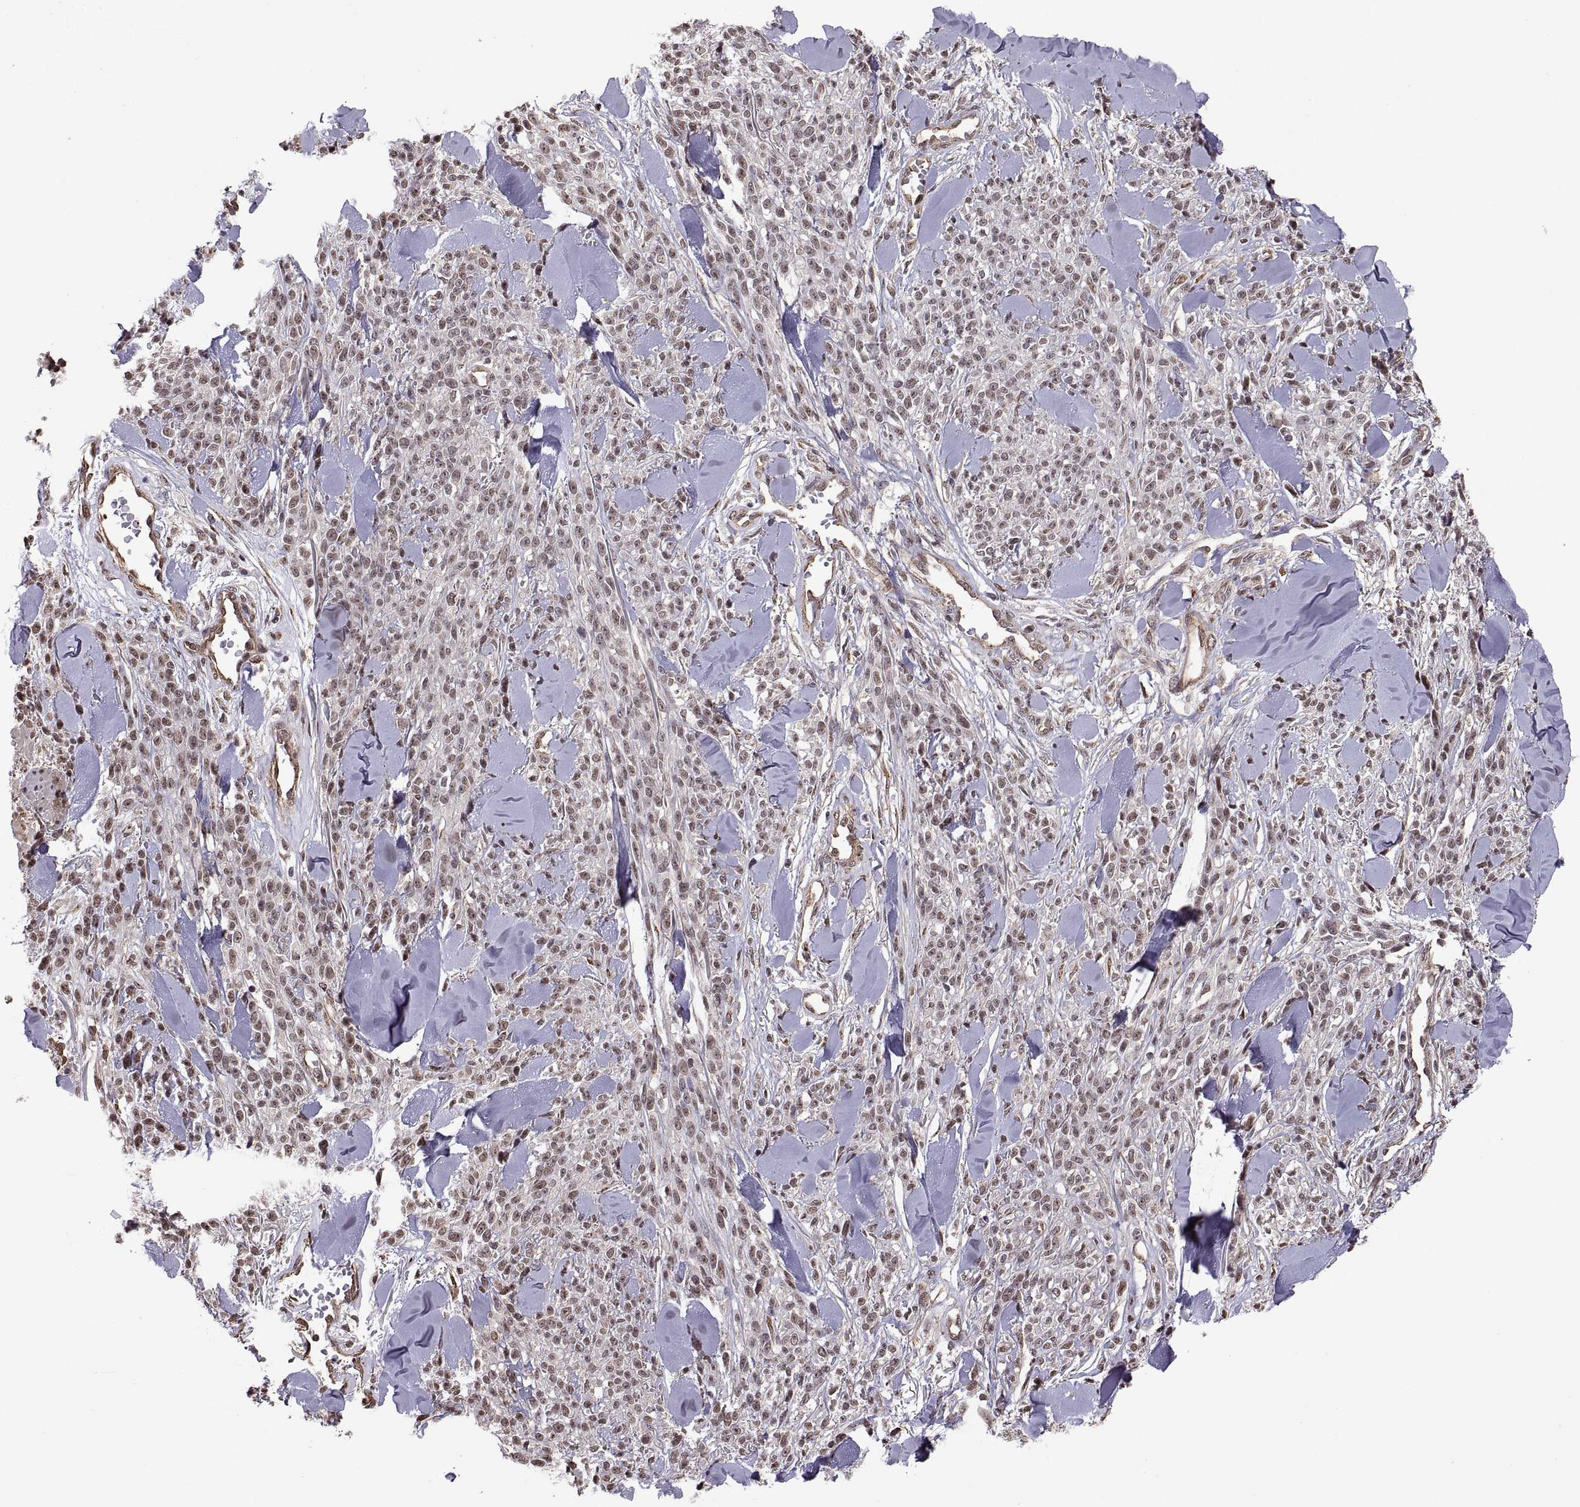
{"staining": {"intensity": "moderate", "quantity": "25%-75%", "location": "nuclear"}, "tissue": "melanoma", "cell_type": "Tumor cells", "image_type": "cancer", "snomed": [{"axis": "morphology", "description": "Malignant melanoma, NOS"}, {"axis": "topography", "description": "Skin"}, {"axis": "topography", "description": "Skin of trunk"}], "caption": "Melanoma stained for a protein shows moderate nuclear positivity in tumor cells.", "gene": "ARRB1", "patient": {"sex": "male", "age": 74}}